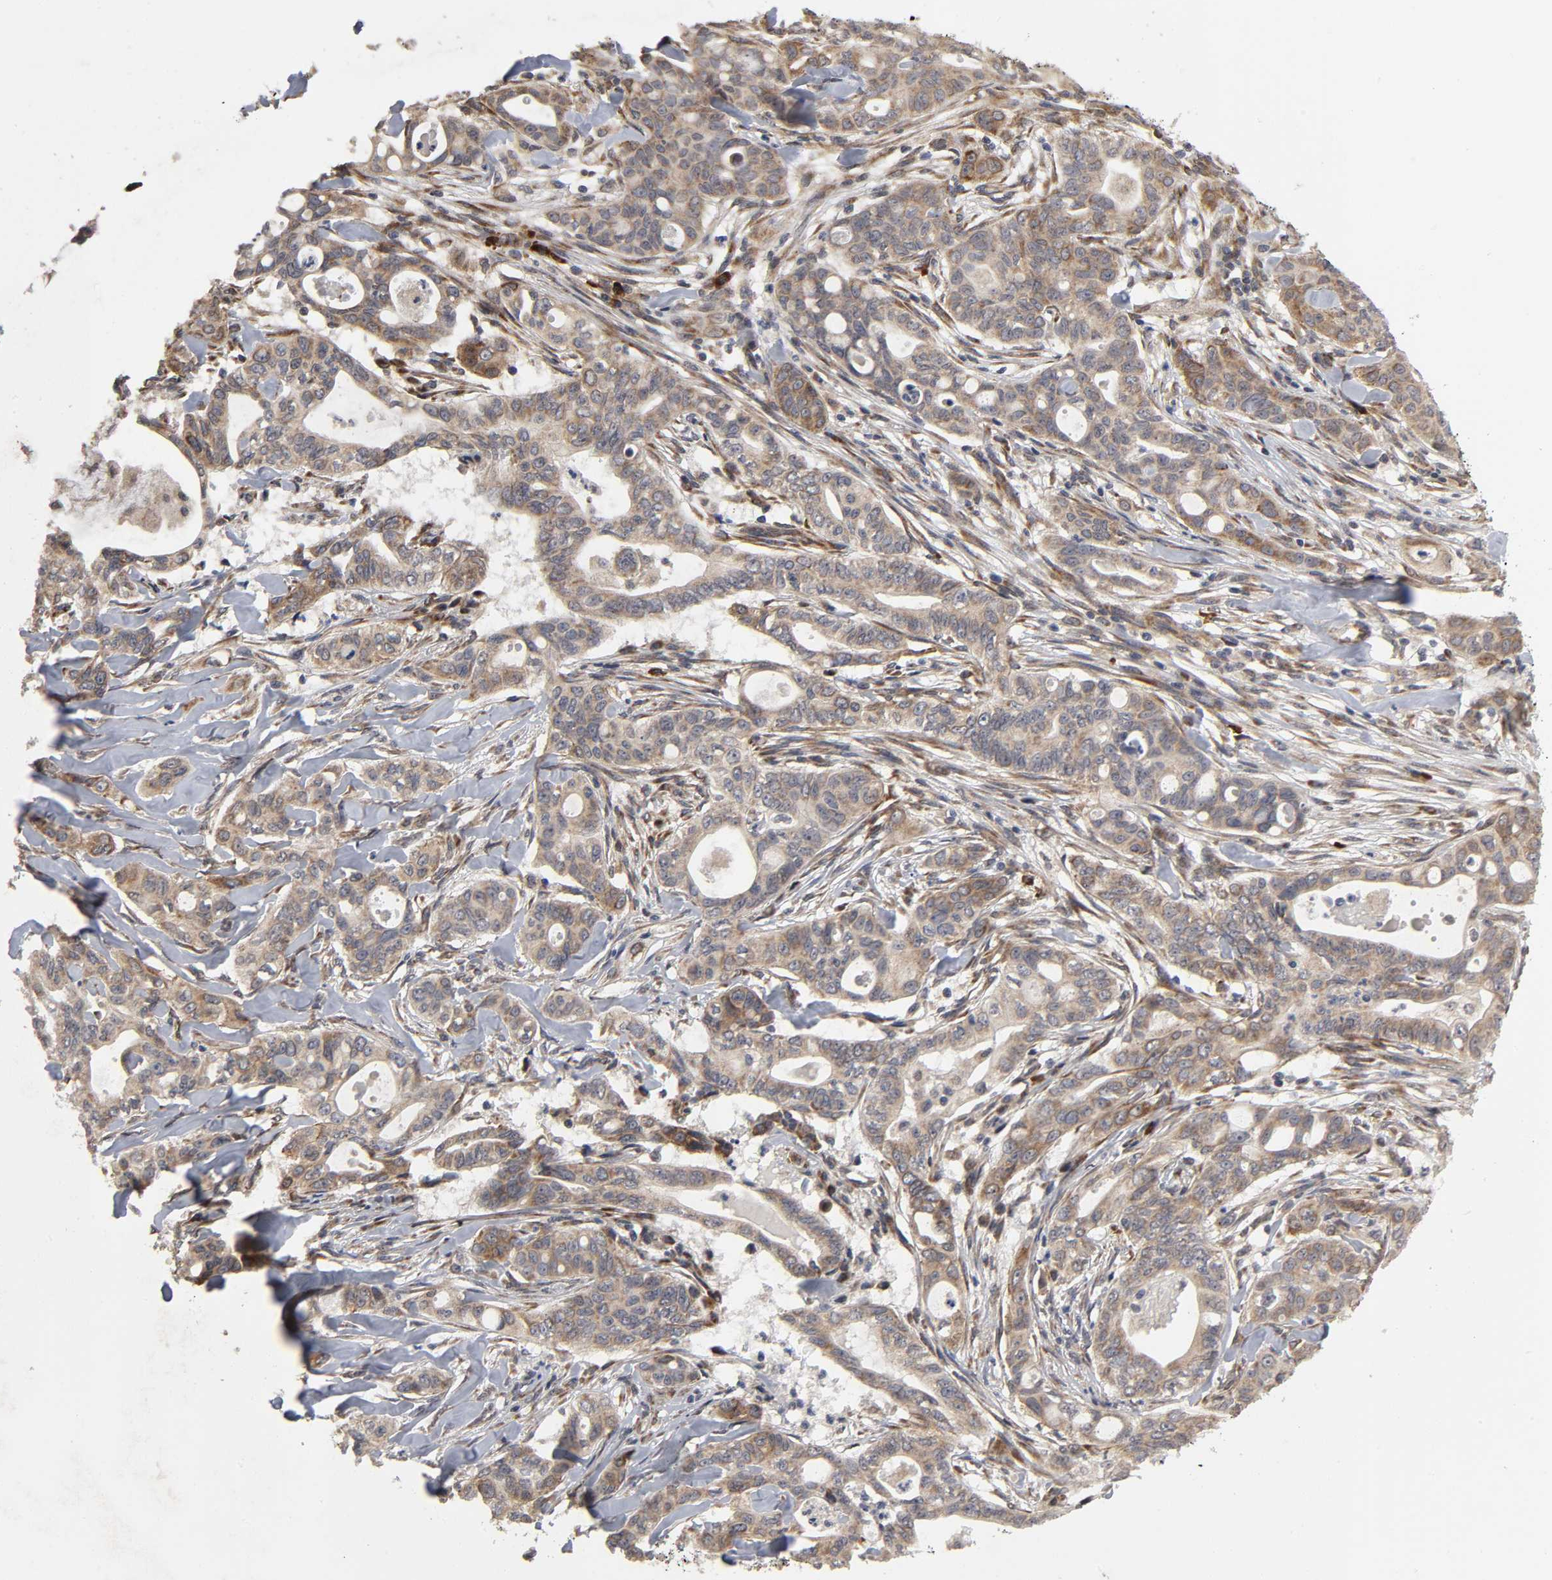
{"staining": {"intensity": "moderate", "quantity": ">75%", "location": "cytoplasmic/membranous"}, "tissue": "liver cancer", "cell_type": "Tumor cells", "image_type": "cancer", "snomed": [{"axis": "morphology", "description": "Cholangiocarcinoma"}, {"axis": "topography", "description": "Liver"}], "caption": "This image shows IHC staining of liver cholangiocarcinoma, with medium moderate cytoplasmic/membranous staining in about >75% of tumor cells.", "gene": "SLC30A9", "patient": {"sex": "female", "age": 67}}